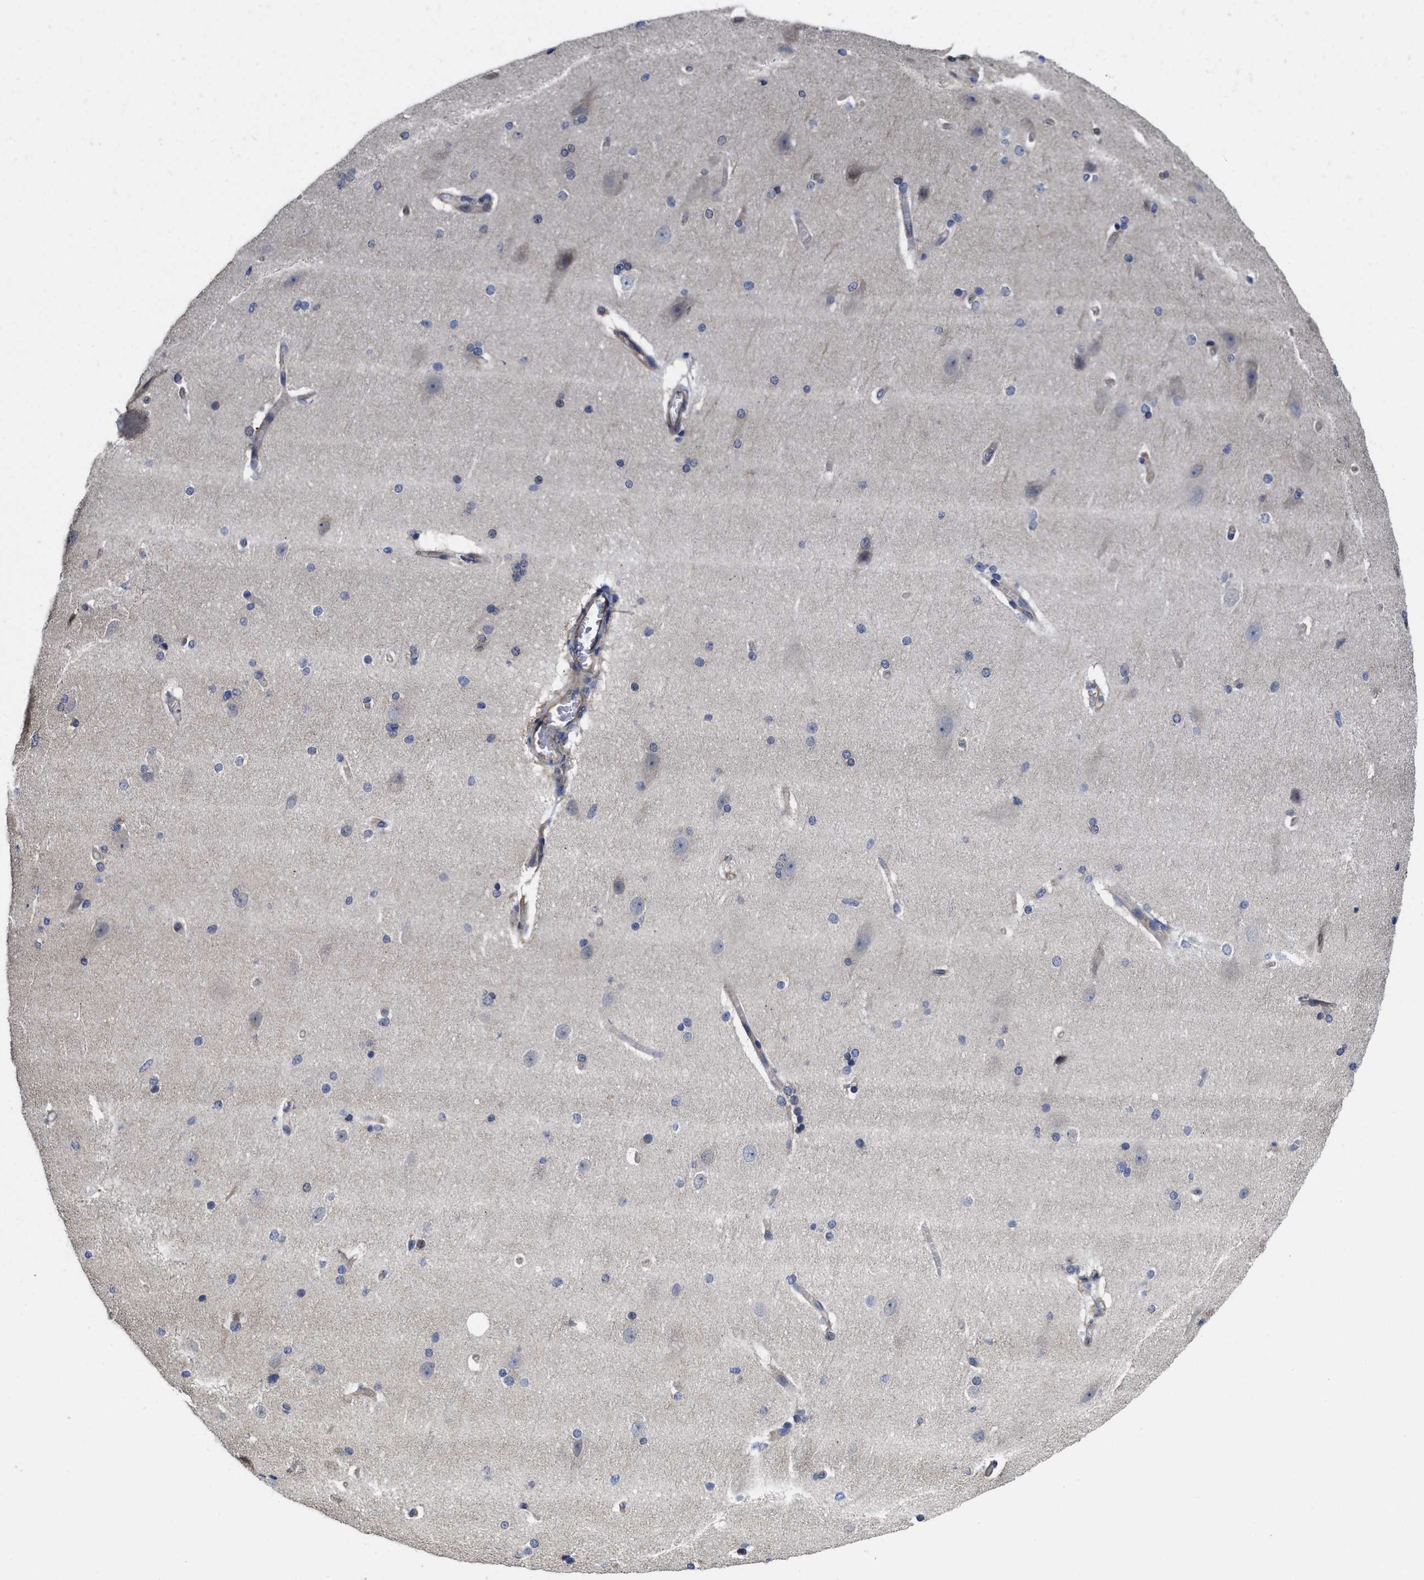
{"staining": {"intensity": "weak", "quantity": "<25%", "location": "cytoplasmic/membranous"}, "tissue": "cerebral cortex", "cell_type": "Endothelial cells", "image_type": "normal", "snomed": [{"axis": "morphology", "description": "Normal tissue, NOS"}, {"axis": "topography", "description": "Cerebral cortex"}, {"axis": "topography", "description": "Hippocampus"}], "caption": "A micrograph of human cerebral cortex is negative for staining in endothelial cells. (DAB (3,3'-diaminobenzidine) IHC, high magnification).", "gene": "TRAF6", "patient": {"sex": "female", "age": 19}}